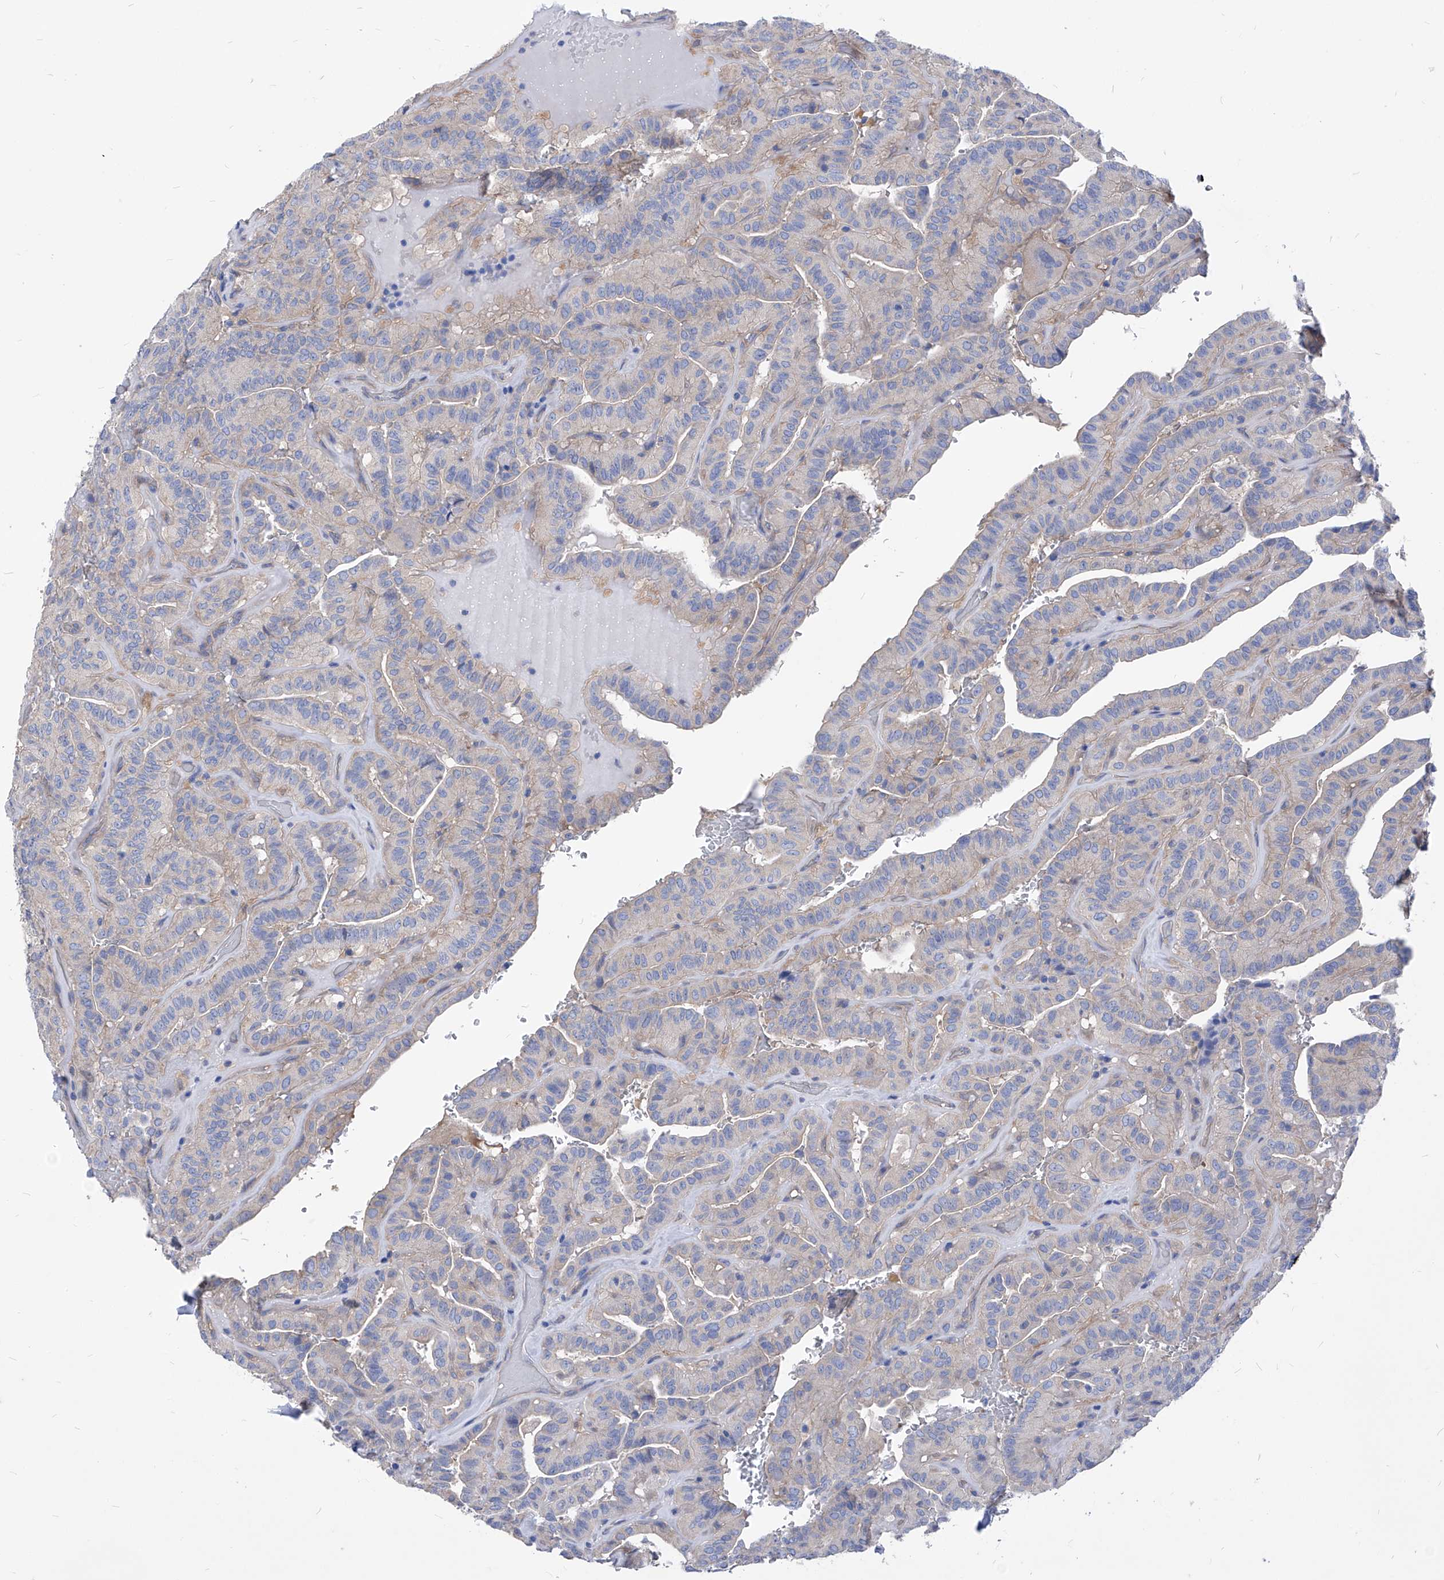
{"staining": {"intensity": "weak", "quantity": "<25%", "location": "cytoplasmic/membranous"}, "tissue": "thyroid cancer", "cell_type": "Tumor cells", "image_type": "cancer", "snomed": [{"axis": "morphology", "description": "Papillary adenocarcinoma, NOS"}, {"axis": "topography", "description": "Thyroid gland"}], "caption": "There is no significant expression in tumor cells of thyroid papillary adenocarcinoma.", "gene": "XPNPEP1", "patient": {"sex": "male", "age": 77}}